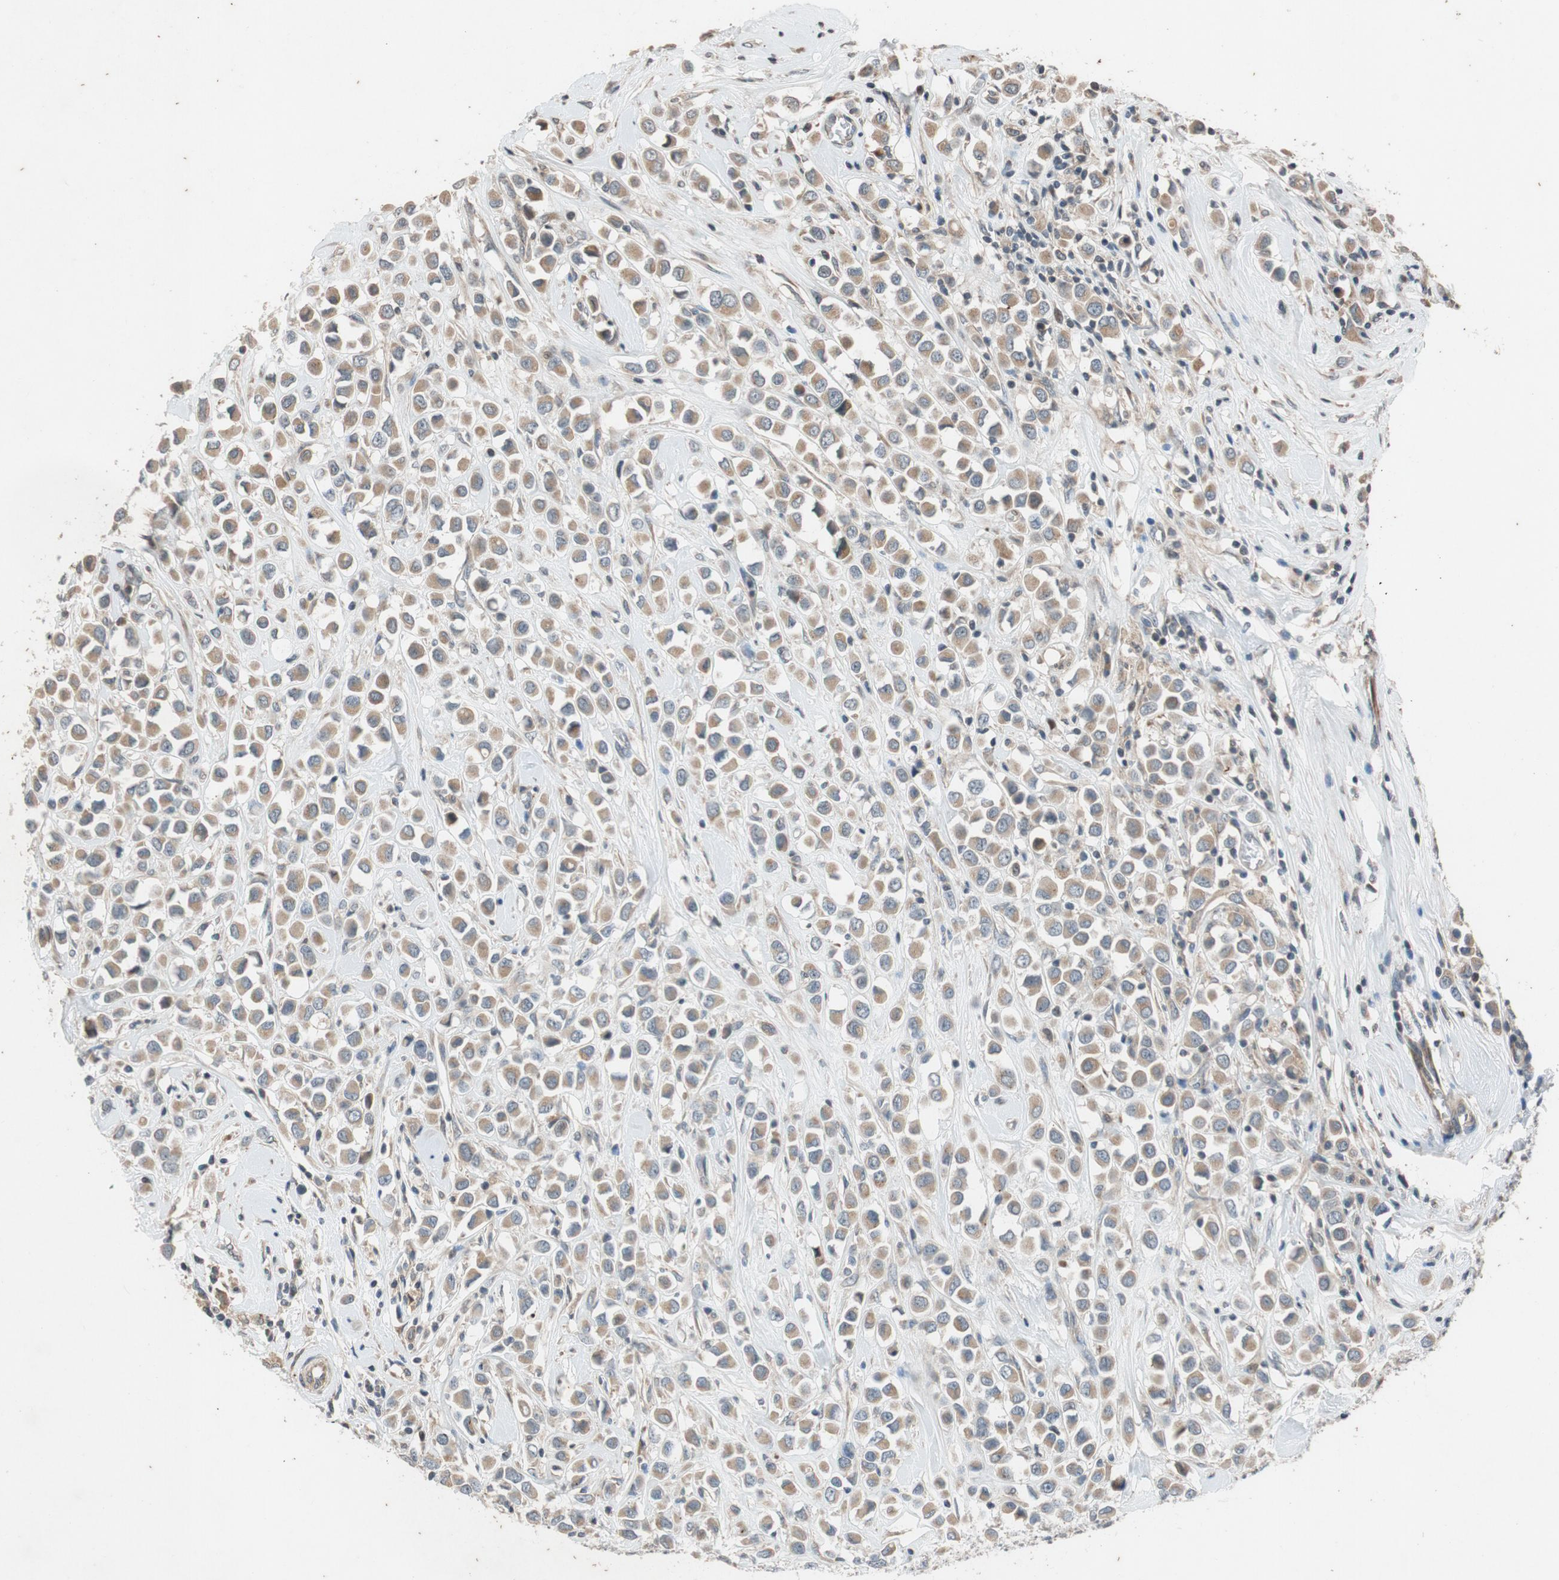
{"staining": {"intensity": "moderate", "quantity": ">75%", "location": "cytoplasmic/membranous"}, "tissue": "breast cancer", "cell_type": "Tumor cells", "image_type": "cancer", "snomed": [{"axis": "morphology", "description": "Duct carcinoma"}, {"axis": "topography", "description": "Breast"}], "caption": "Protein analysis of breast invasive ductal carcinoma tissue exhibits moderate cytoplasmic/membranous positivity in approximately >75% of tumor cells.", "gene": "ATP2C1", "patient": {"sex": "female", "age": 61}}